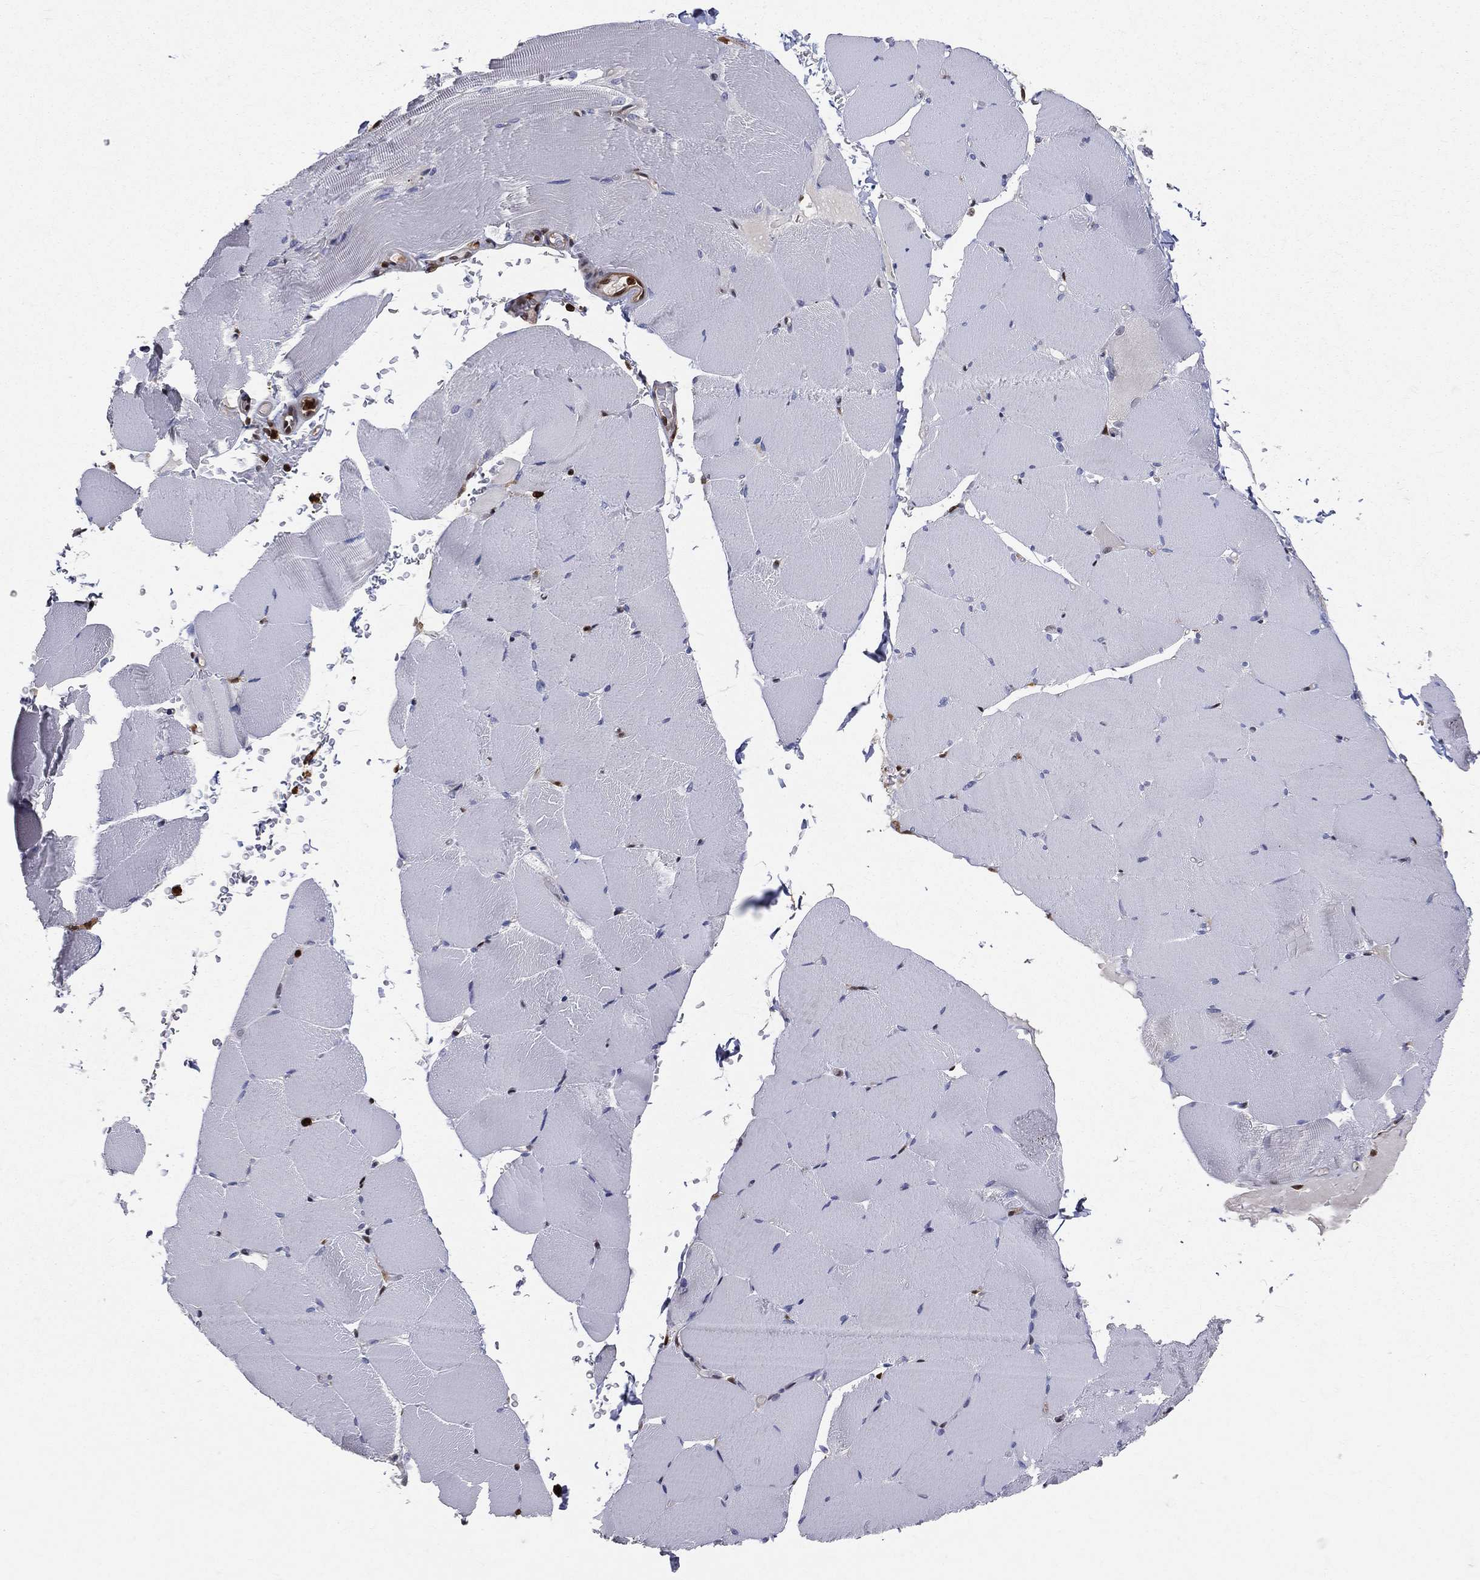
{"staining": {"intensity": "negative", "quantity": "none", "location": "none"}, "tissue": "skeletal muscle", "cell_type": "Myocytes", "image_type": "normal", "snomed": [{"axis": "morphology", "description": "Normal tissue, NOS"}, {"axis": "topography", "description": "Skeletal muscle"}], "caption": "Myocytes show no significant protein staining in normal skeletal muscle. Nuclei are stained in blue.", "gene": "ENO1", "patient": {"sex": "female", "age": 37}}